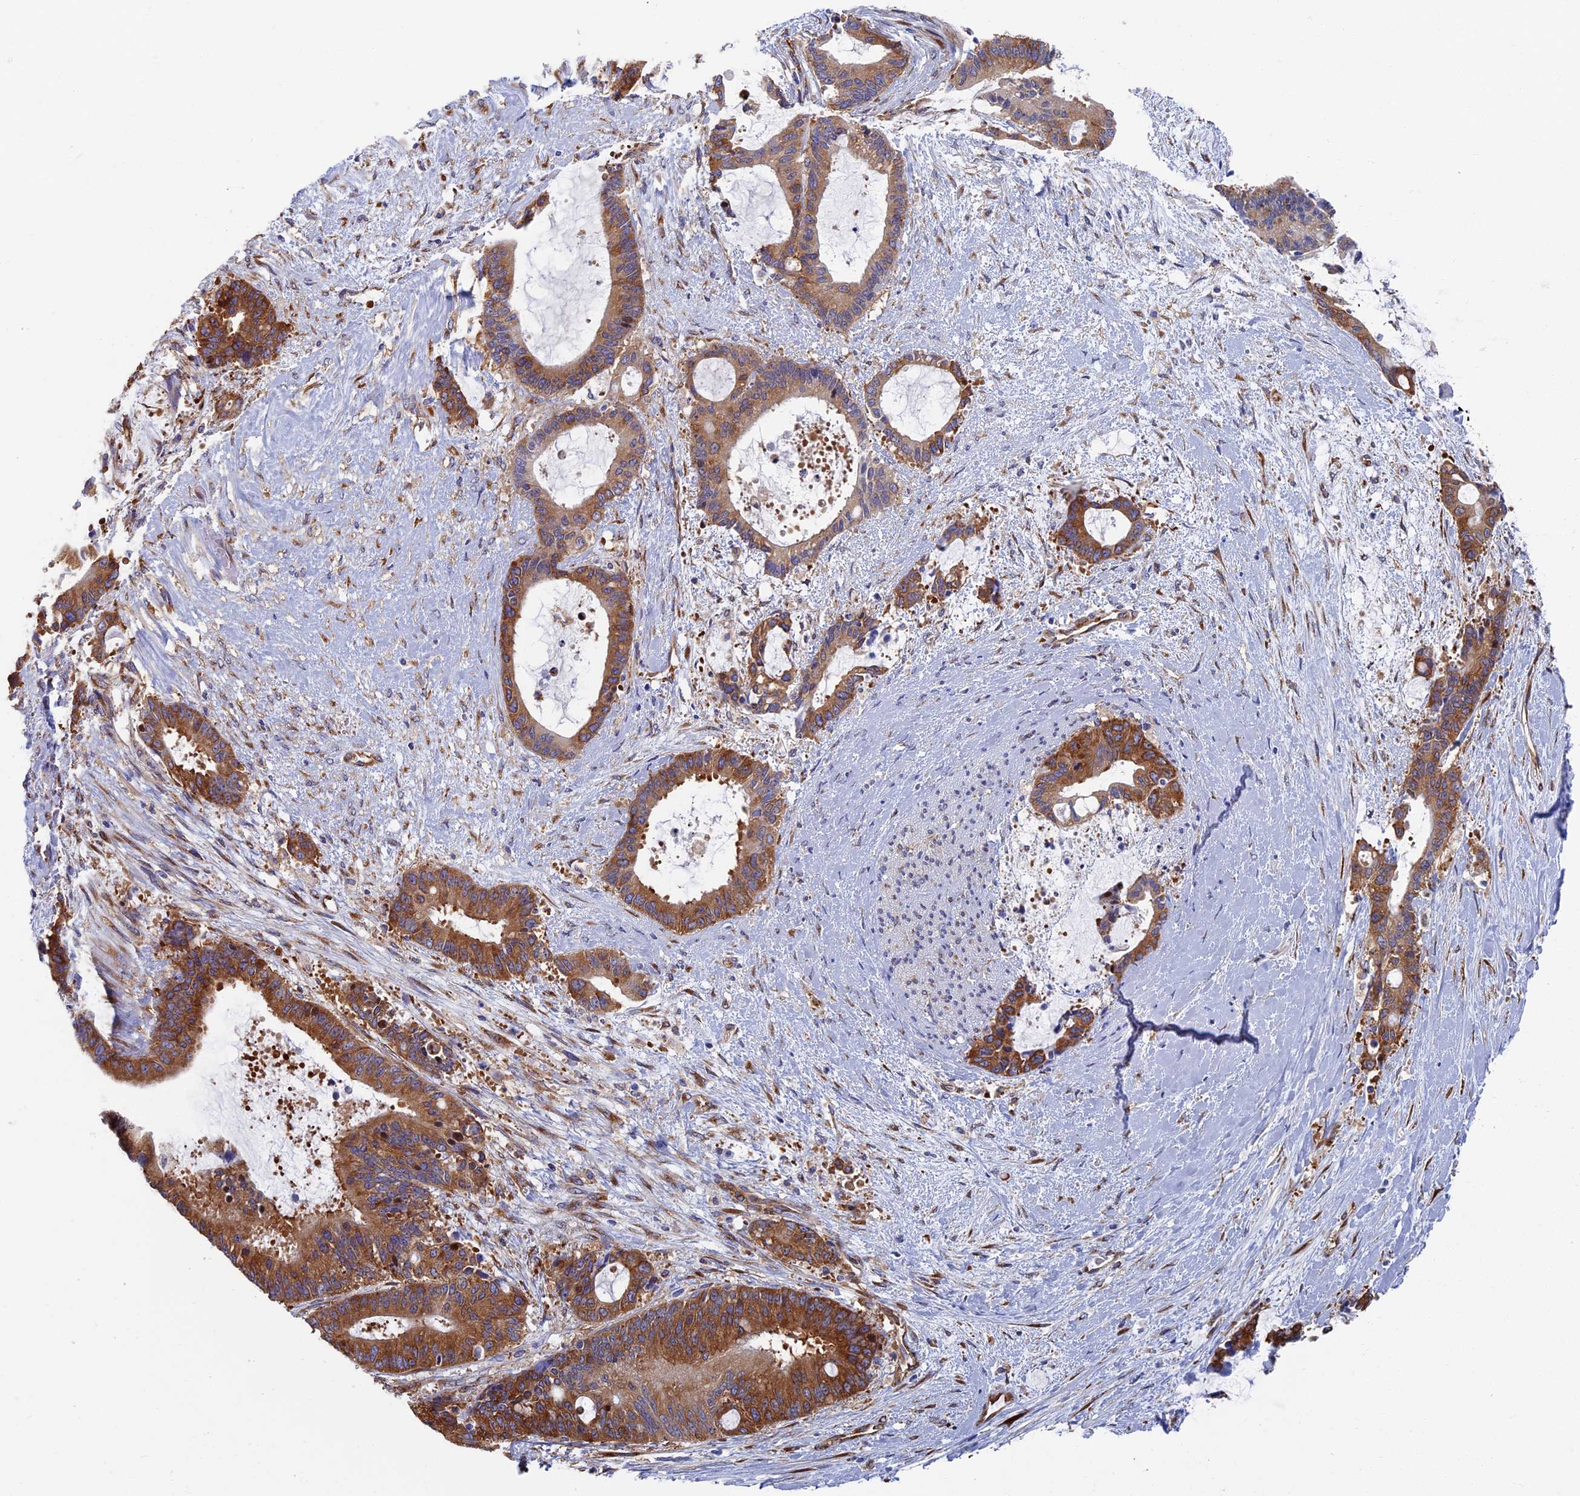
{"staining": {"intensity": "strong", "quantity": ">75%", "location": "cytoplasmic/membranous"}, "tissue": "liver cancer", "cell_type": "Tumor cells", "image_type": "cancer", "snomed": [{"axis": "morphology", "description": "Normal tissue, NOS"}, {"axis": "morphology", "description": "Cholangiocarcinoma"}, {"axis": "topography", "description": "Liver"}, {"axis": "topography", "description": "Peripheral nerve tissue"}], "caption": "A micrograph of liver cholangiocarcinoma stained for a protein exhibits strong cytoplasmic/membranous brown staining in tumor cells. The staining is performed using DAB brown chromogen to label protein expression. The nuclei are counter-stained blue using hematoxylin.", "gene": "YBX1", "patient": {"sex": "female", "age": 73}}